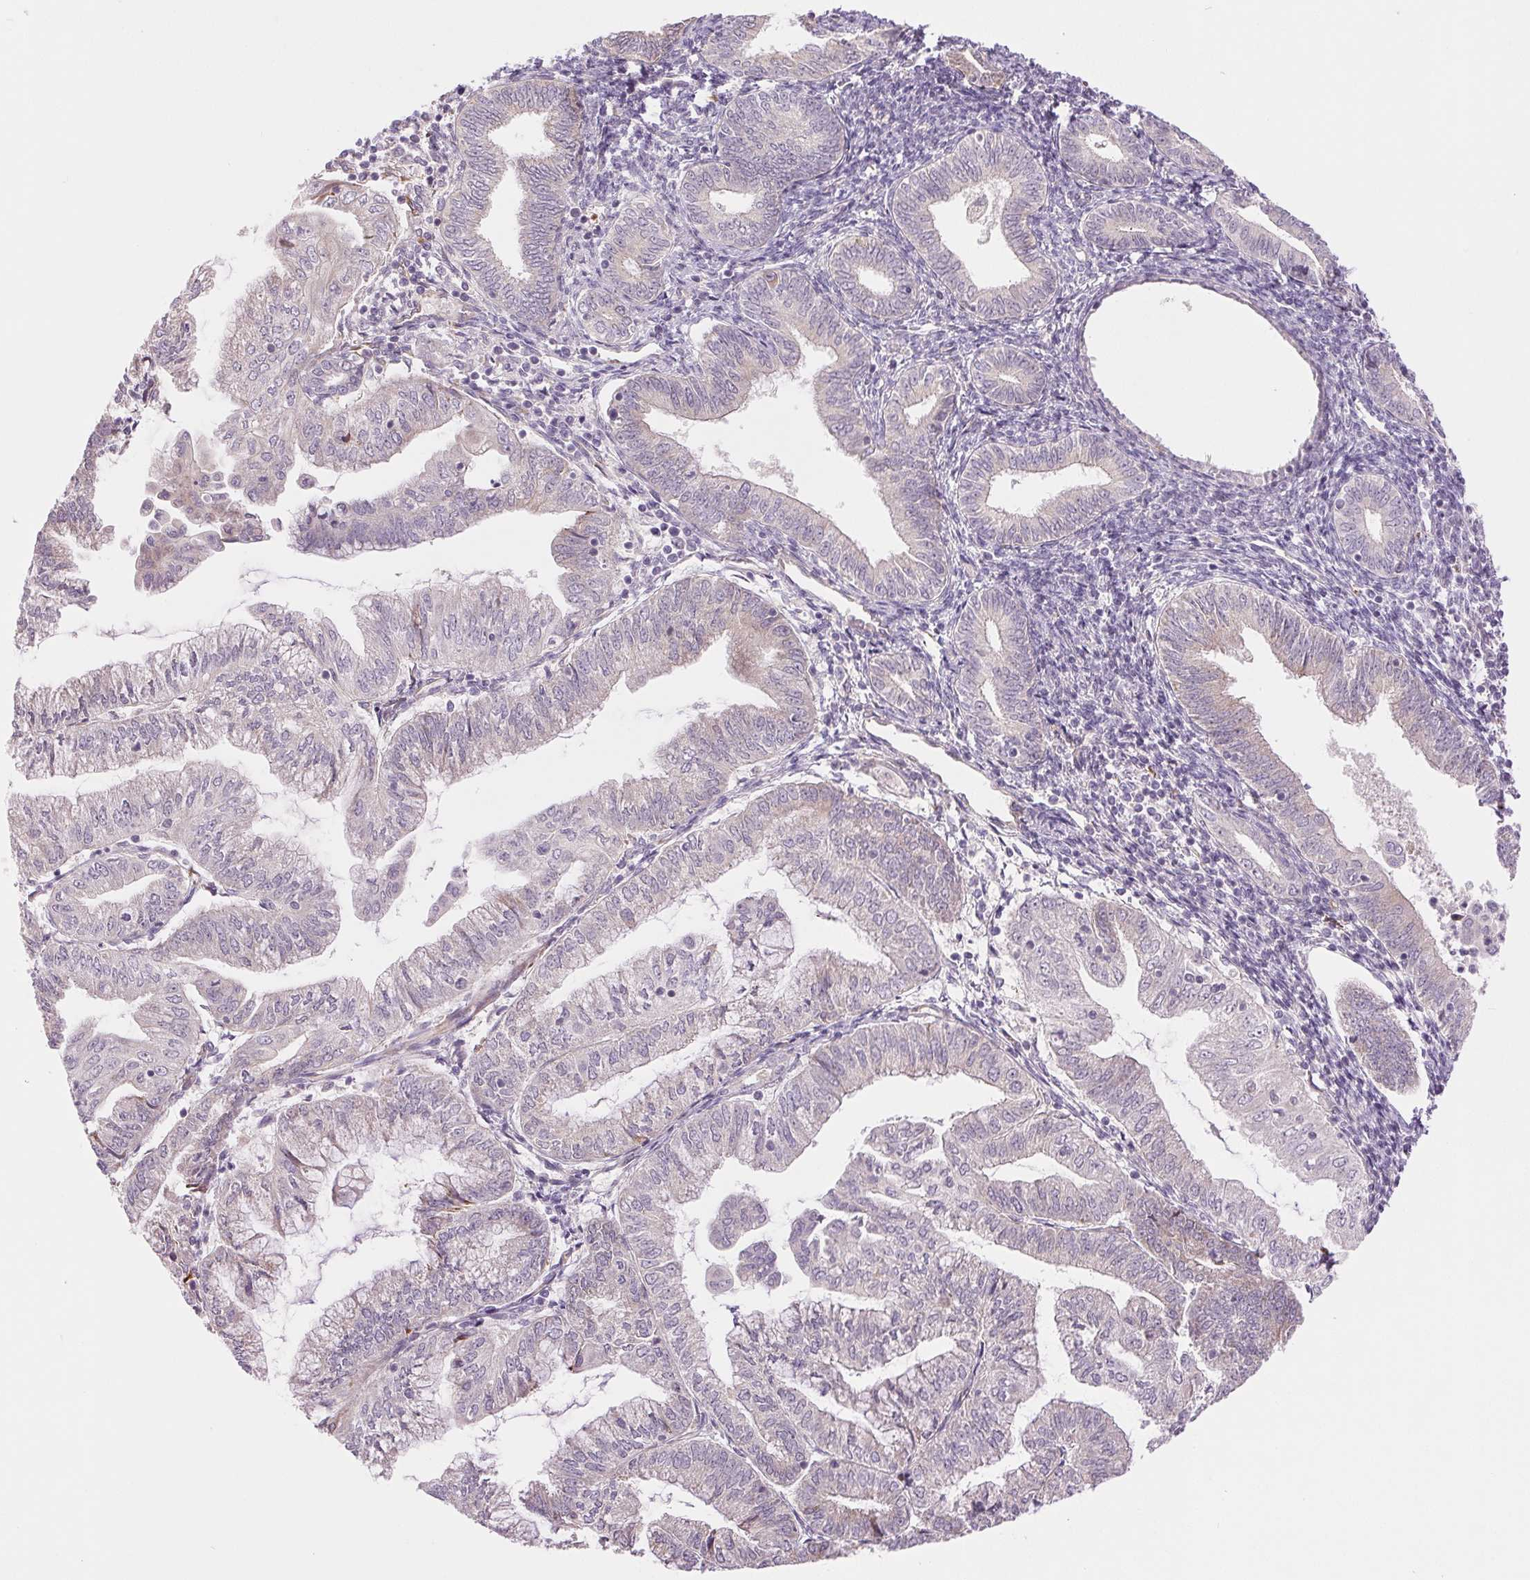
{"staining": {"intensity": "negative", "quantity": "none", "location": "none"}, "tissue": "endometrial cancer", "cell_type": "Tumor cells", "image_type": "cancer", "snomed": [{"axis": "morphology", "description": "Adenocarcinoma, NOS"}, {"axis": "topography", "description": "Endometrium"}], "caption": "DAB (3,3'-diaminobenzidine) immunohistochemical staining of human adenocarcinoma (endometrial) shows no significant positivity in tumor cells.", "gene": "METTL17", "patient": {"sex": "female", "age": 55}}